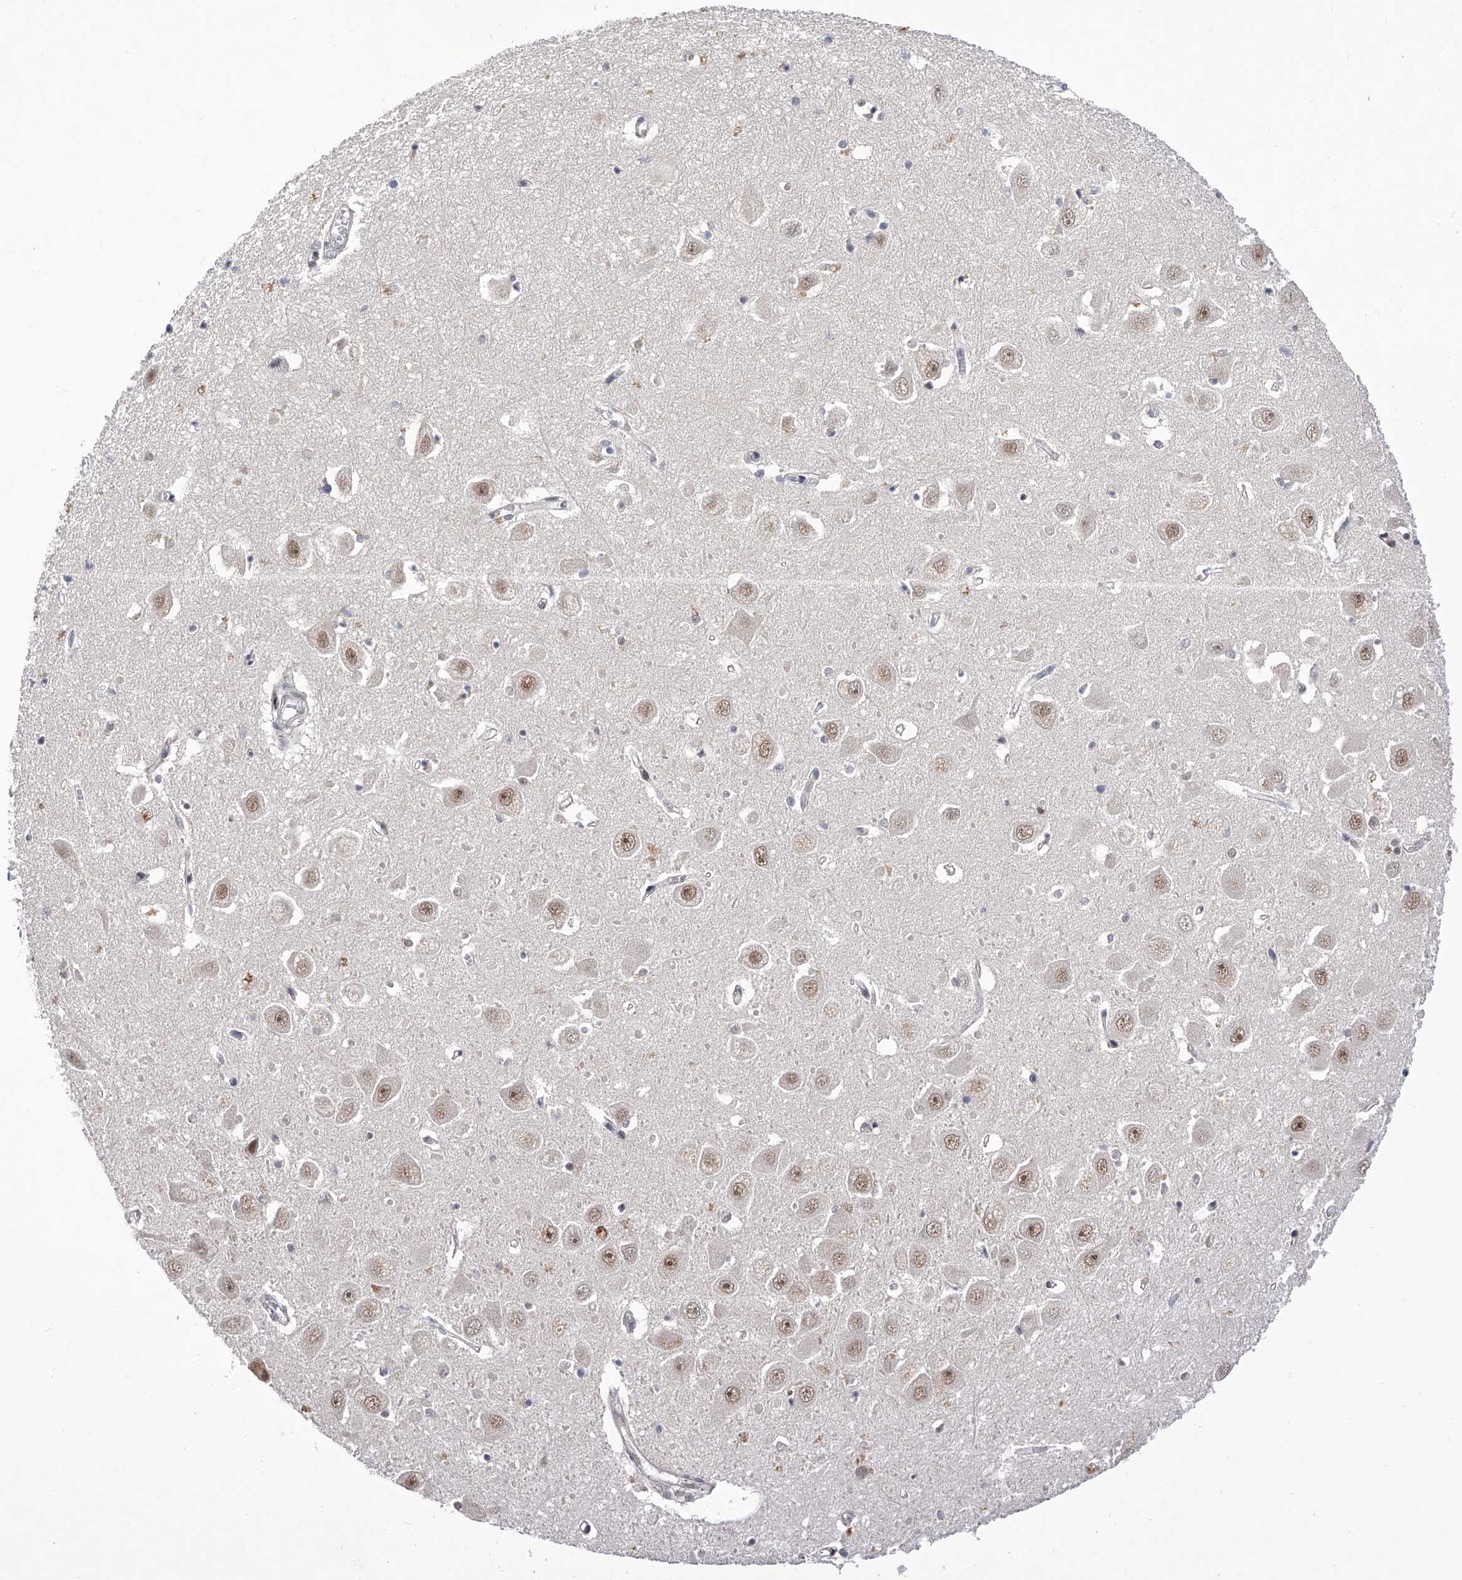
{"staining": {"intensity": "negative", "quantity": "none", "location": "none"}, "tissue": "hippocampus", "cell_type": "Glial cells", "image_type": "normal", "snomed": [{"axis": "morphology", "description": "Normal tissue, NOS"}, {"axis": "topography", "description": "Hippocampus"}], "caption": "Immunohistochemical staining of normal hippocampus displays no significant expression in glial cells.", "gene": "RAD54L", "patient": {"sex": "female", "age": 64}}